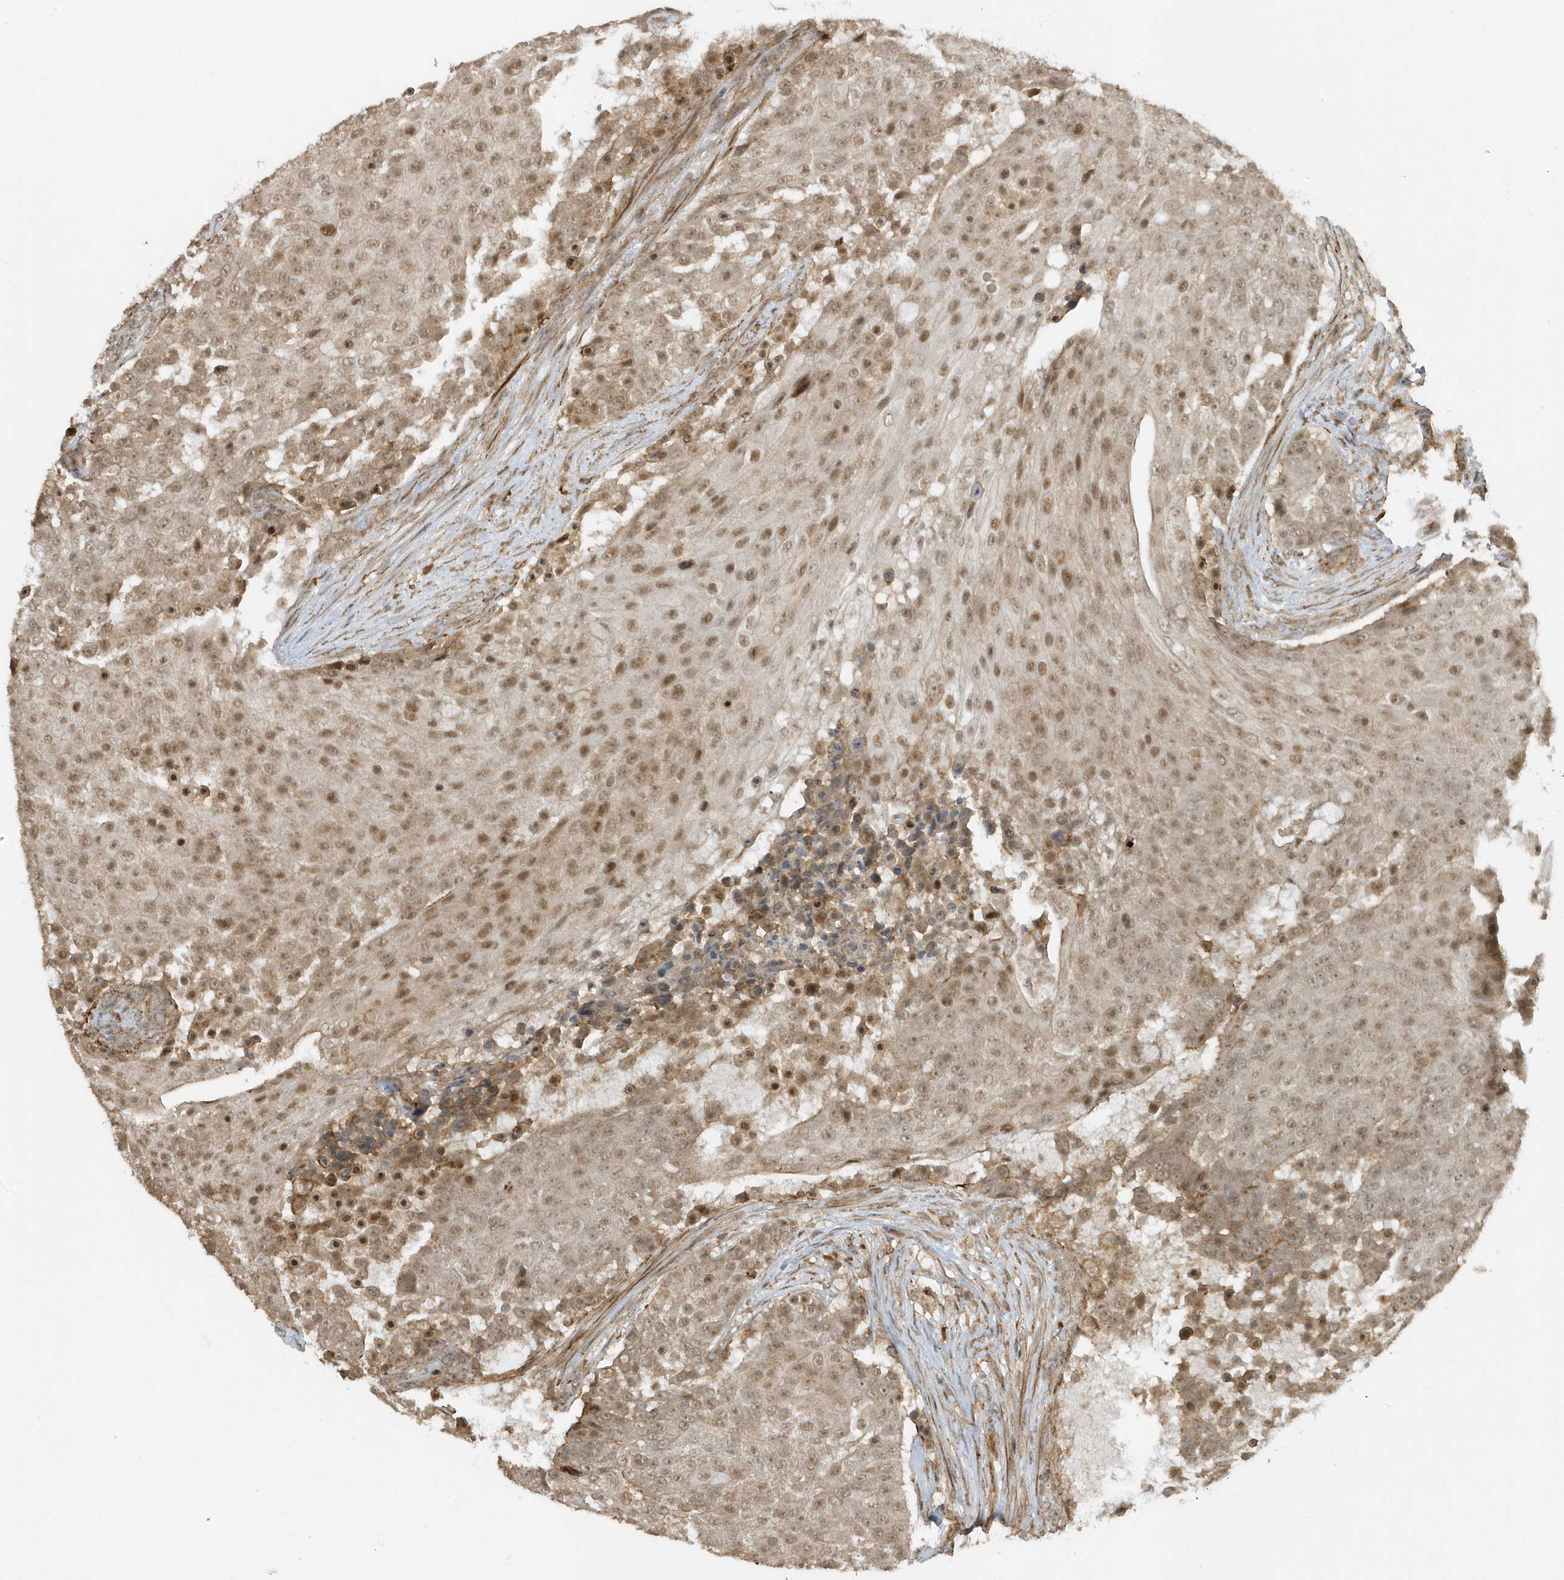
{"staining": {"intensity": "moderate", "quantity": ">75%", "location": "nuclear"}, "tissue": "urothelial cancer", "cell_type": "Tumor cells", "image_type": "cancer", "snomed": [{"axis": "morphology", "description": "Urothelial carcinoma, High grade"}, {"axis": "topography", "description": "Urinary bladder"}], "caption": "Tumor cells reveal medium levels of moderate nuclear staining in approximately >75% of cells in urothelial cancer. The protein is shown in brown color, while the nuclei are stained blue.", "gene": "ZBTB8A", "patient": {"sex": "female", "age": 63}}